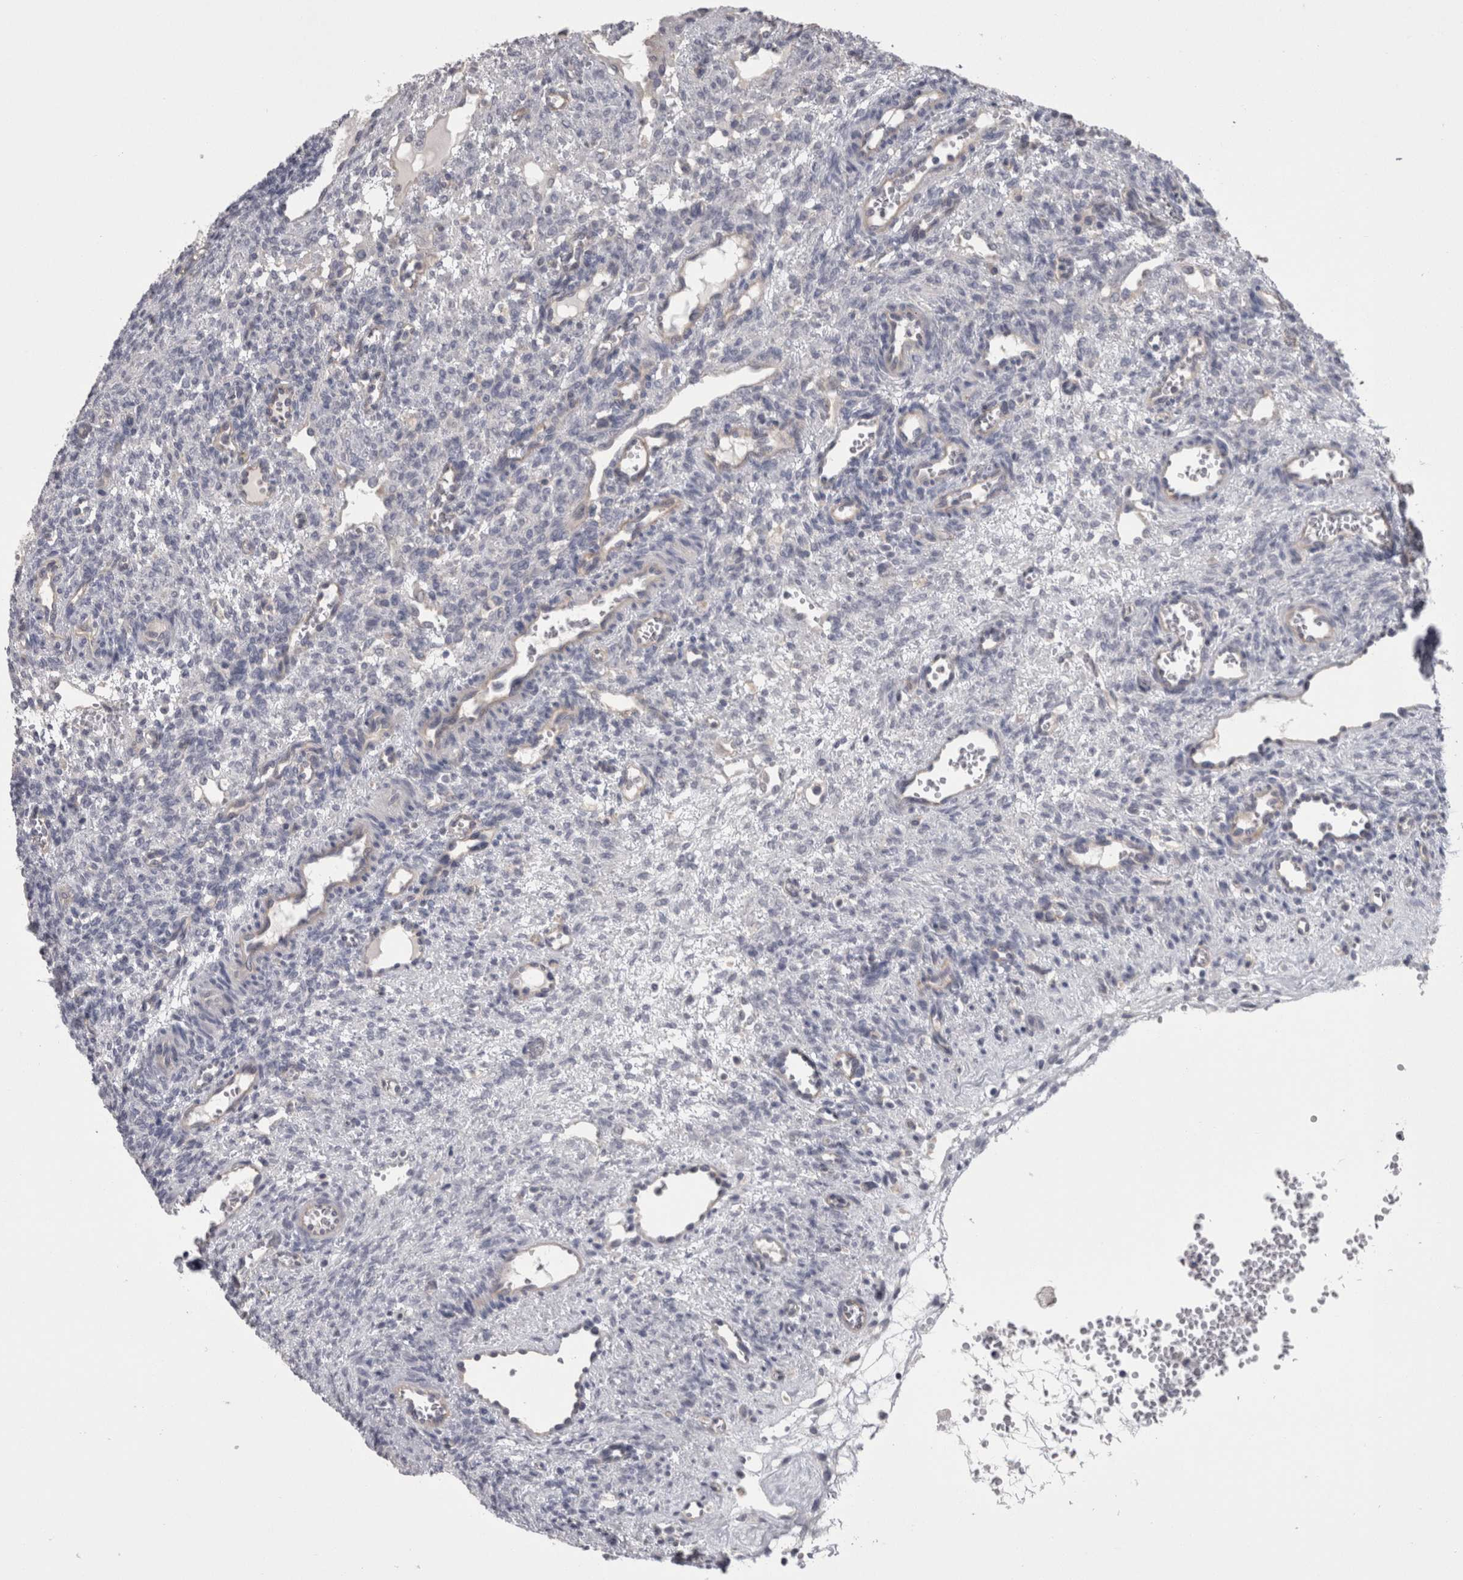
{"staining": {"intensity": "negative", "quantity": "none", "location": "none"}, "tissue": "ovary", "cell_type": "Ovarian stroma cells", "image_type": "normal", "snomed": [{"axis": "morphology", "description": "Normal tissue, NOS"}, {"axis": "topography", "description": "Ovary"}], "caption": "Ovarian stroma cells show no significant positivity in unremarkable ovary.", "gene": "LYZL6", "patient": {"sex": "female", "age": 34}}